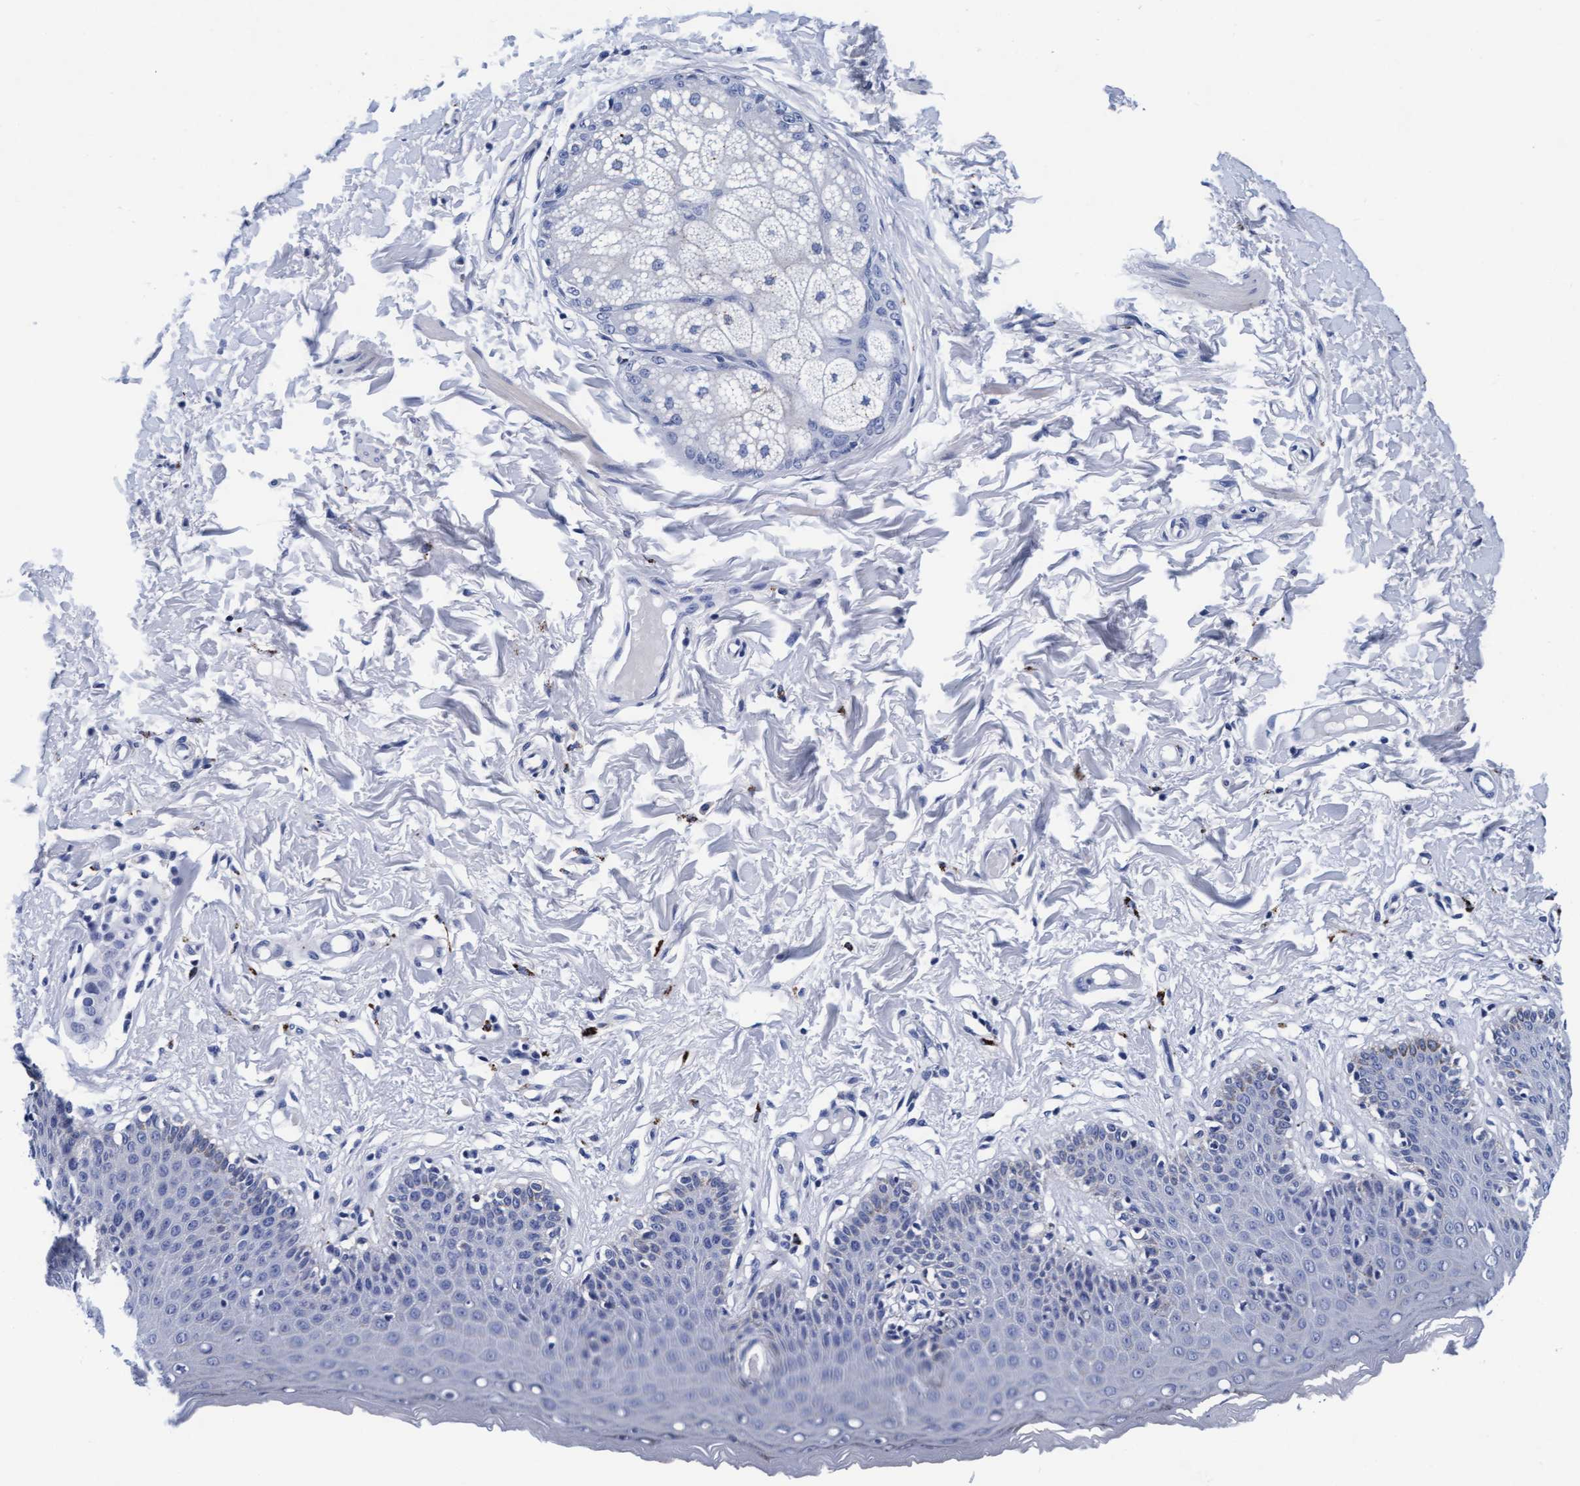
{"staining": {"intensity": "weak", "quantity": "<25%", "location": "cytoplasmic/membranous"}, "tissue": "skin", "cell_type": "Epidermal cells", "image_type": "normal", "snomed": [{"axis": "morphology", "description": "Normal tissue, NOS"}, {"axis": "topography", "description": "Vulva"}], "caption": "There is no significant positivity in epidermal cells of skin.", "gene": "ARSG", "patient": {"sex": "female", "age": 66}}